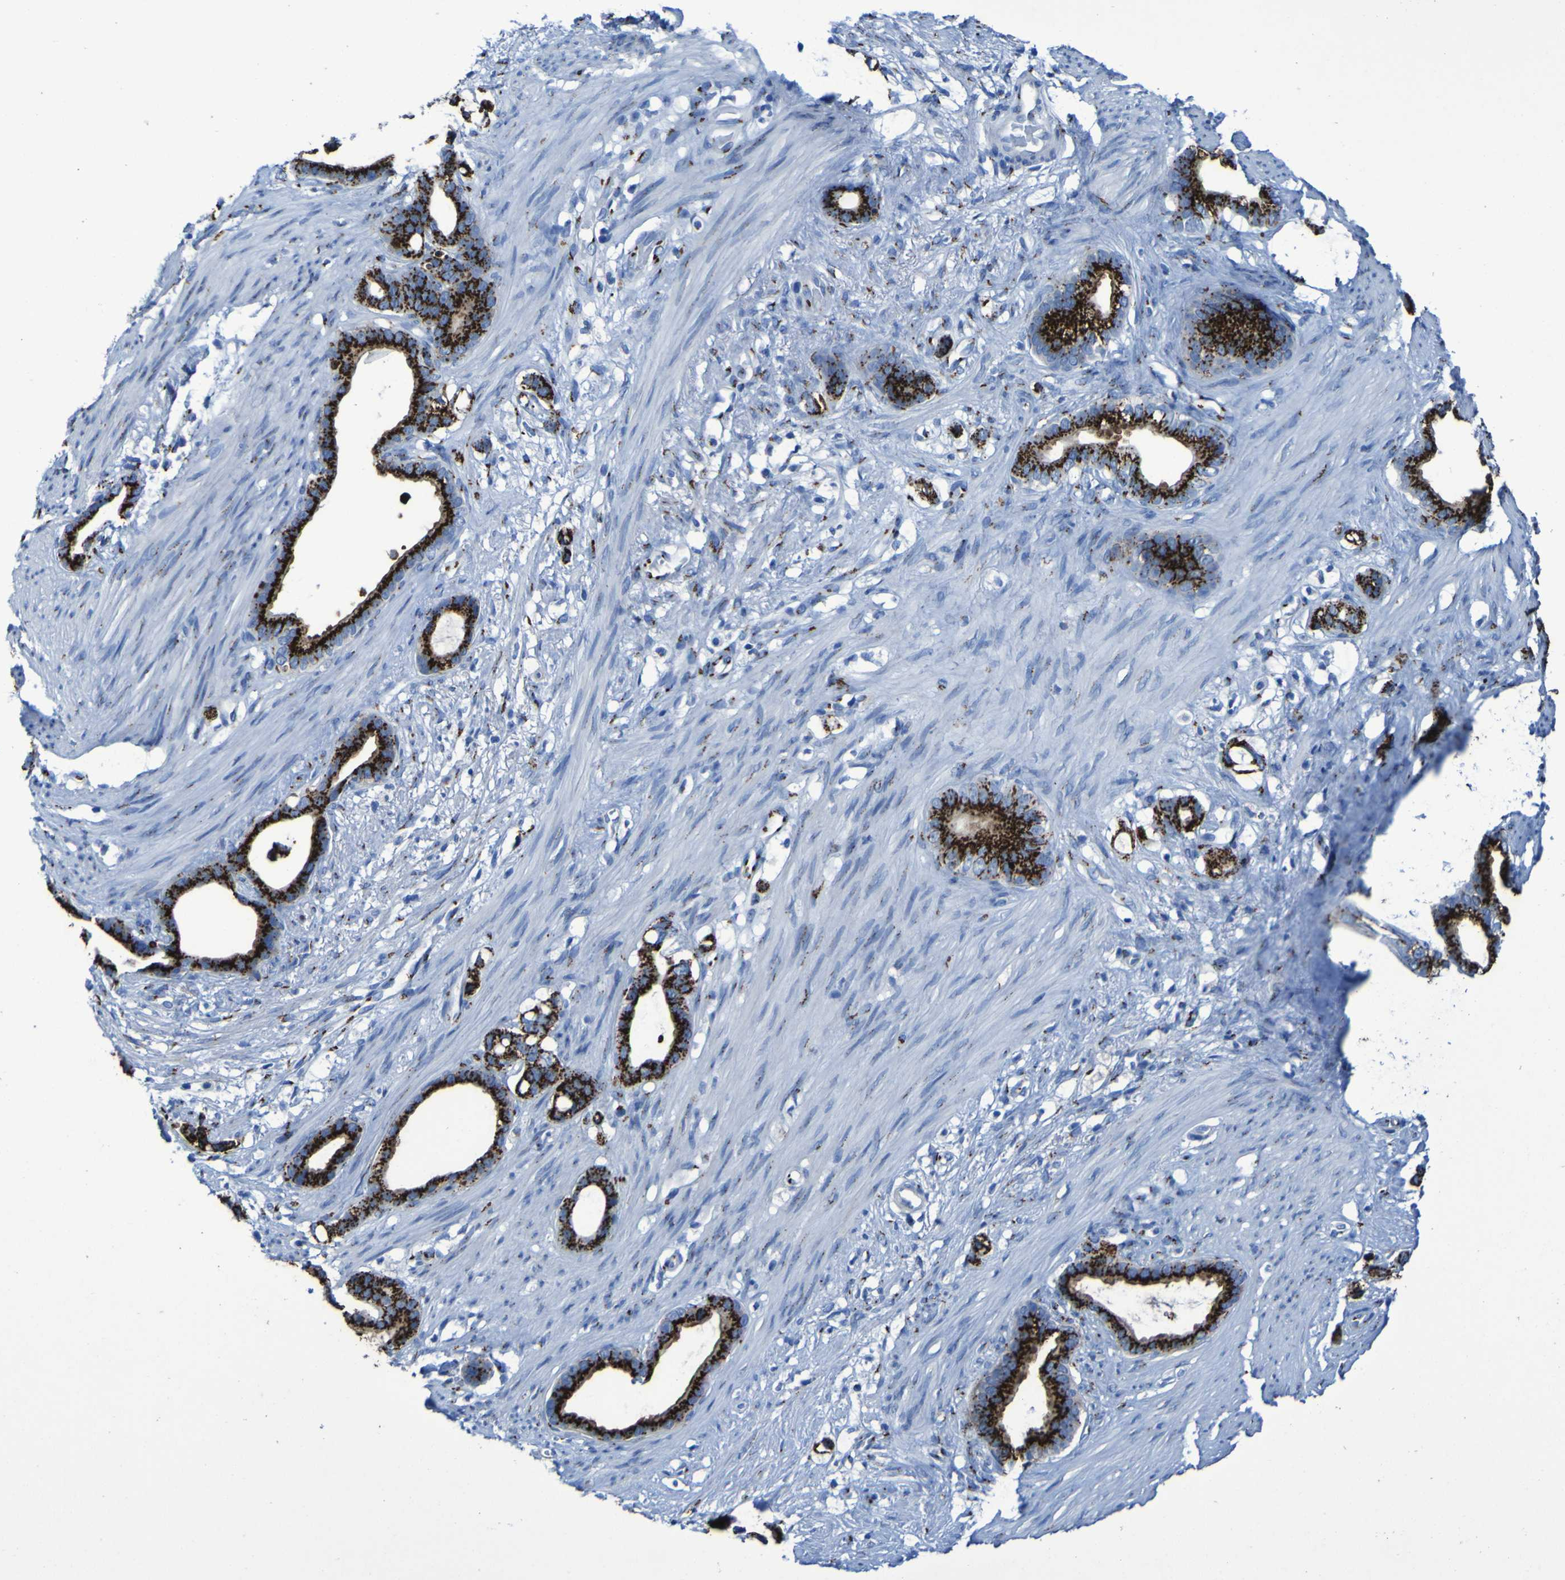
{"staining": {"intensity": "strong", "quantity": ">75%", "location": "cytoplasmic/membranous"}, "tissue": "stomach cancer", "cell_type": "Tumor cells", "image_type": "cancer", "snomed": [{"axis": "morphology", "description": "Adenocarcinoma, NOS"}, {"axis": "topography", "description": "Stomach"}], "caption": "Stomach cancer stained with immunohistochemistry (IHC) shows strong cytoplasmic/membranous staining in approximately >75% of tumor cells. The protein of interest is stained brown, and the nuclei are stained in blue (DAB IHC with brightfield microscopy, high magnification).", "gene": "GOLM1", "patient": {"sex": "female", "age": 75}}